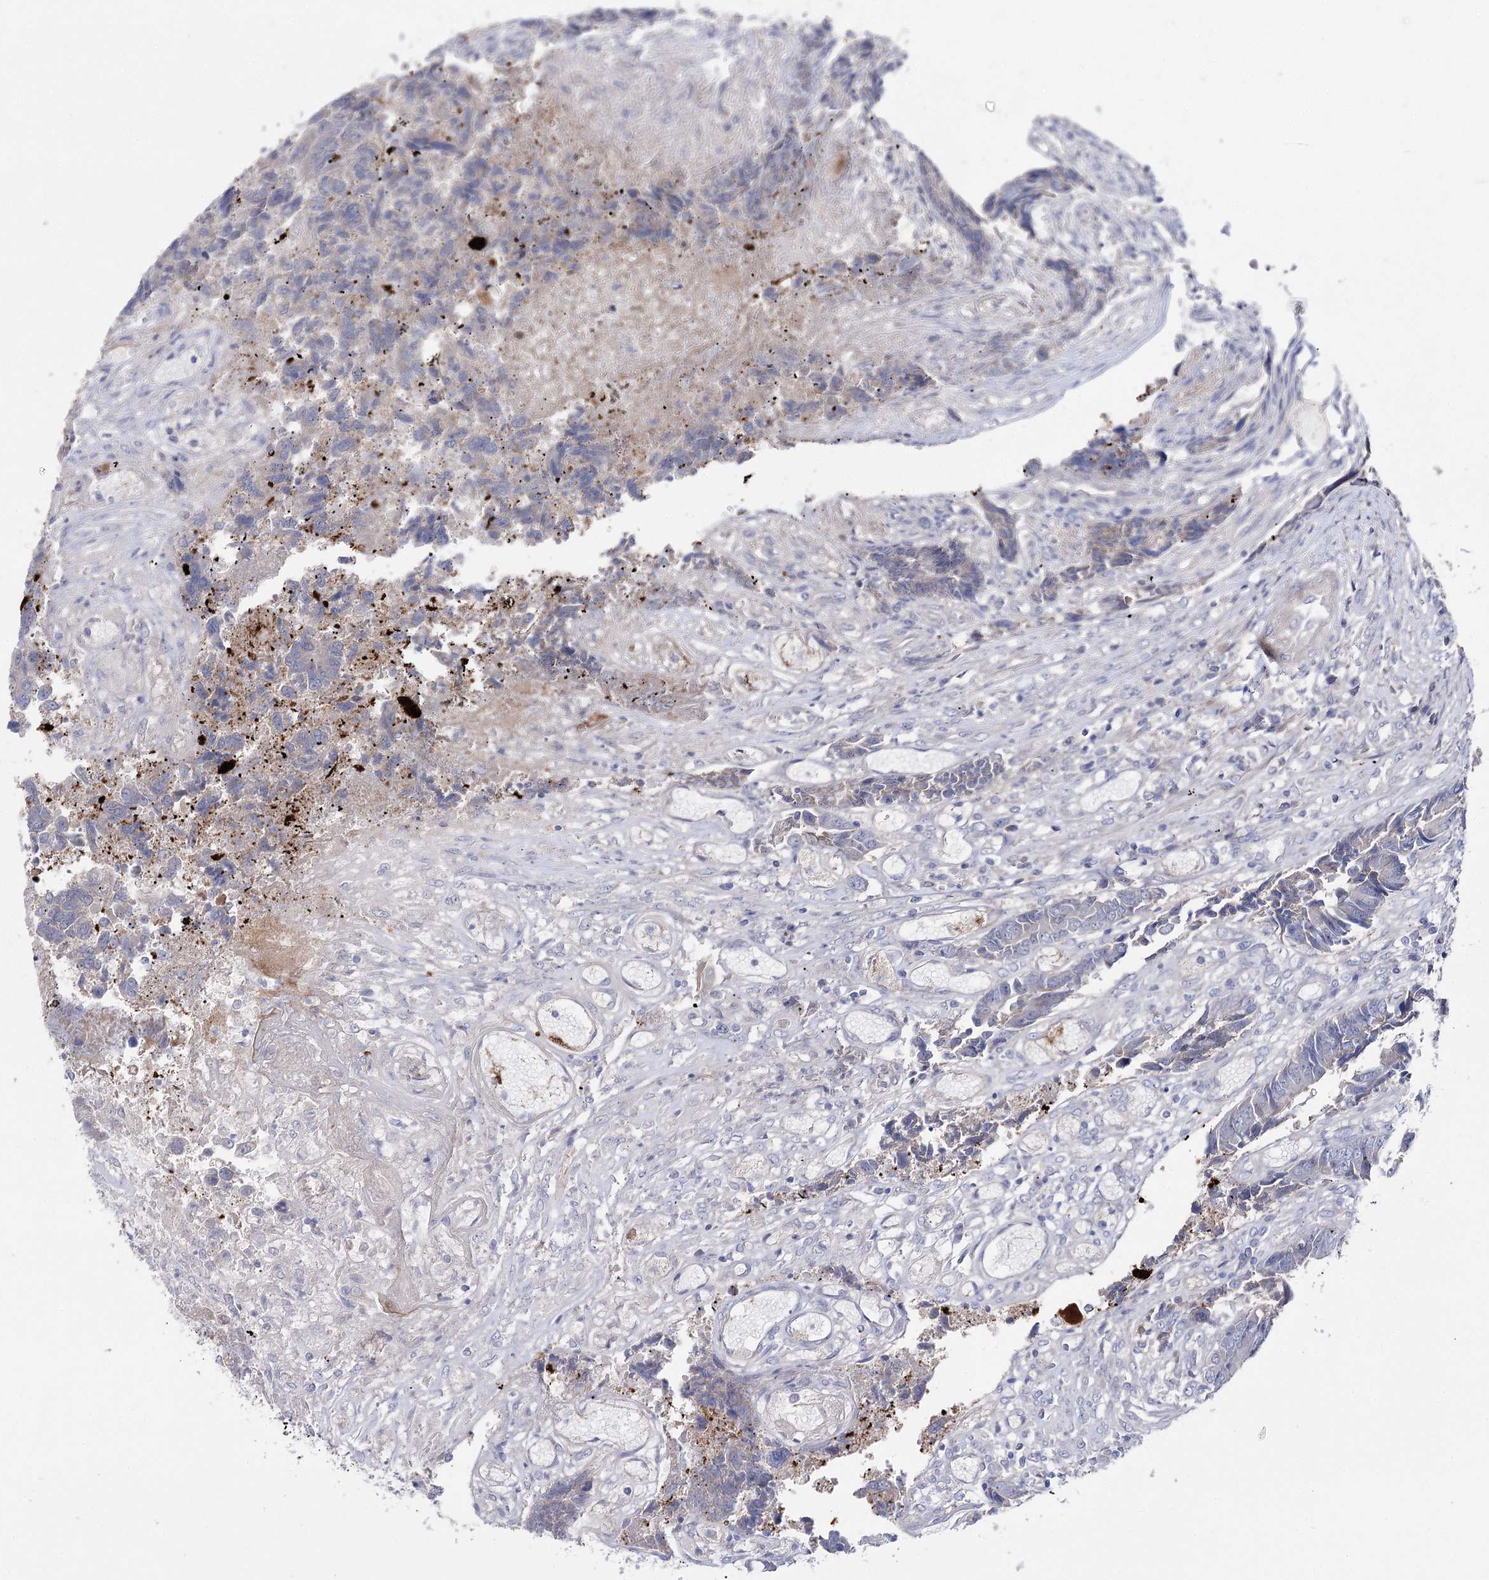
{"staining": {"intensity": "negative", "quantity": "none", "location": "none"}, "tissue": "colorectal cancer", "cell_type": "Tumor cells", "image_type": "cancer", "snomed": [{"axis": "morphology", "description": "Adenocarcinoma, NOS"}, {"axis": "topography", "description": "Rectum"}], "caption": "Immunohistochemistry (IHC) of human colorectal adenocarcinoma shows no staining in tumor cells.", "gene": "NRAP", "patient": {"sex": "male", "age": 84}}